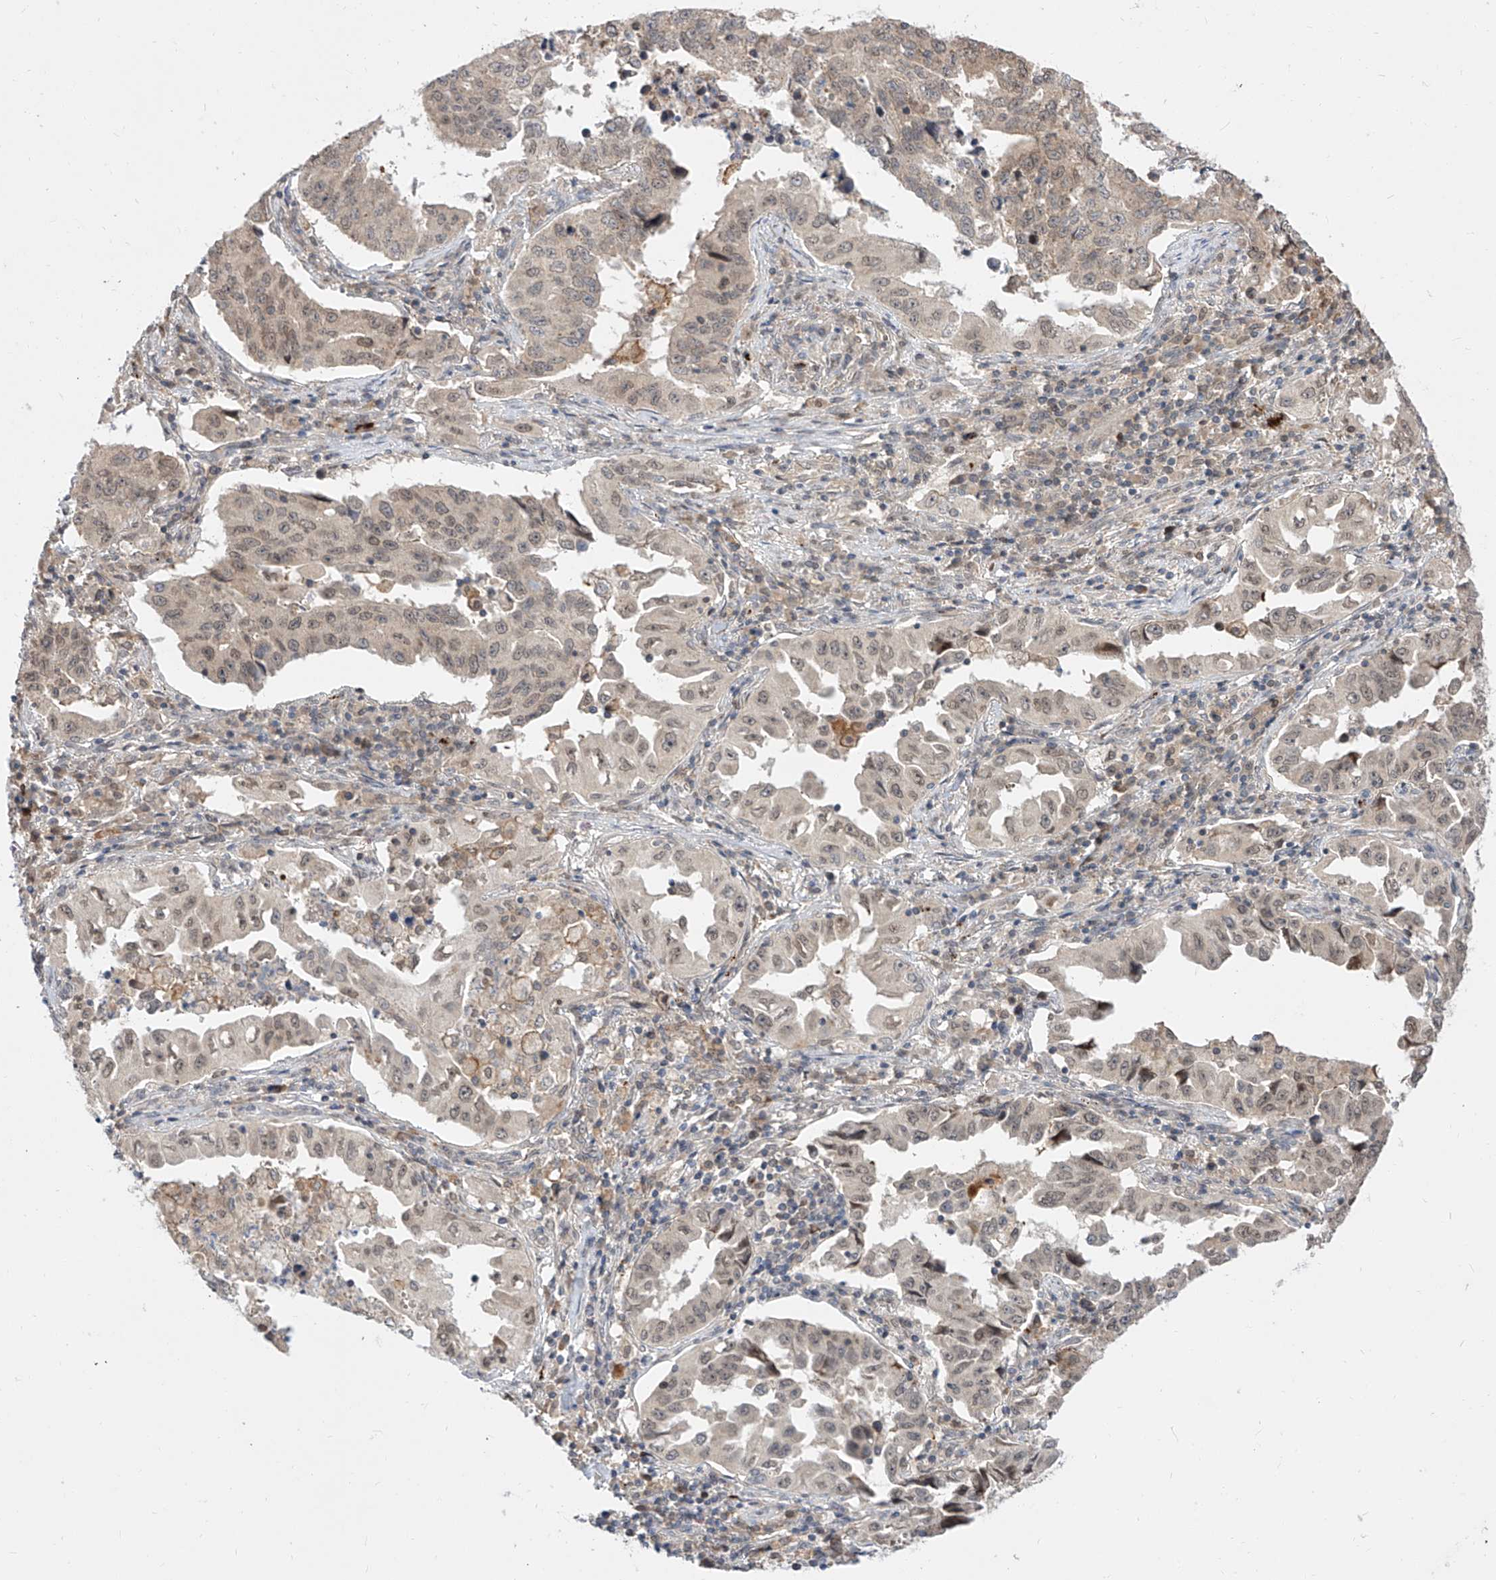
{"staining": {"intensity": "weak", "quantity": "25%-75%", "location": "nuclear"}, "tissue": "lung cancer", "cell_type": "Tumor cells", "image_type": "cancer", "snomed": [{"axis": "morphology", "description": "Adenocarcinoma, NOS"}, {"axis": "topography", "description": "Lung"}], "caption": "A micrograph of human lung adenocarcinoma stained for a protein displays weak nuclear brown staining in tumor cells.", "gene": "DIRAS3", "patient": {"sex": "female", "age": 51}}